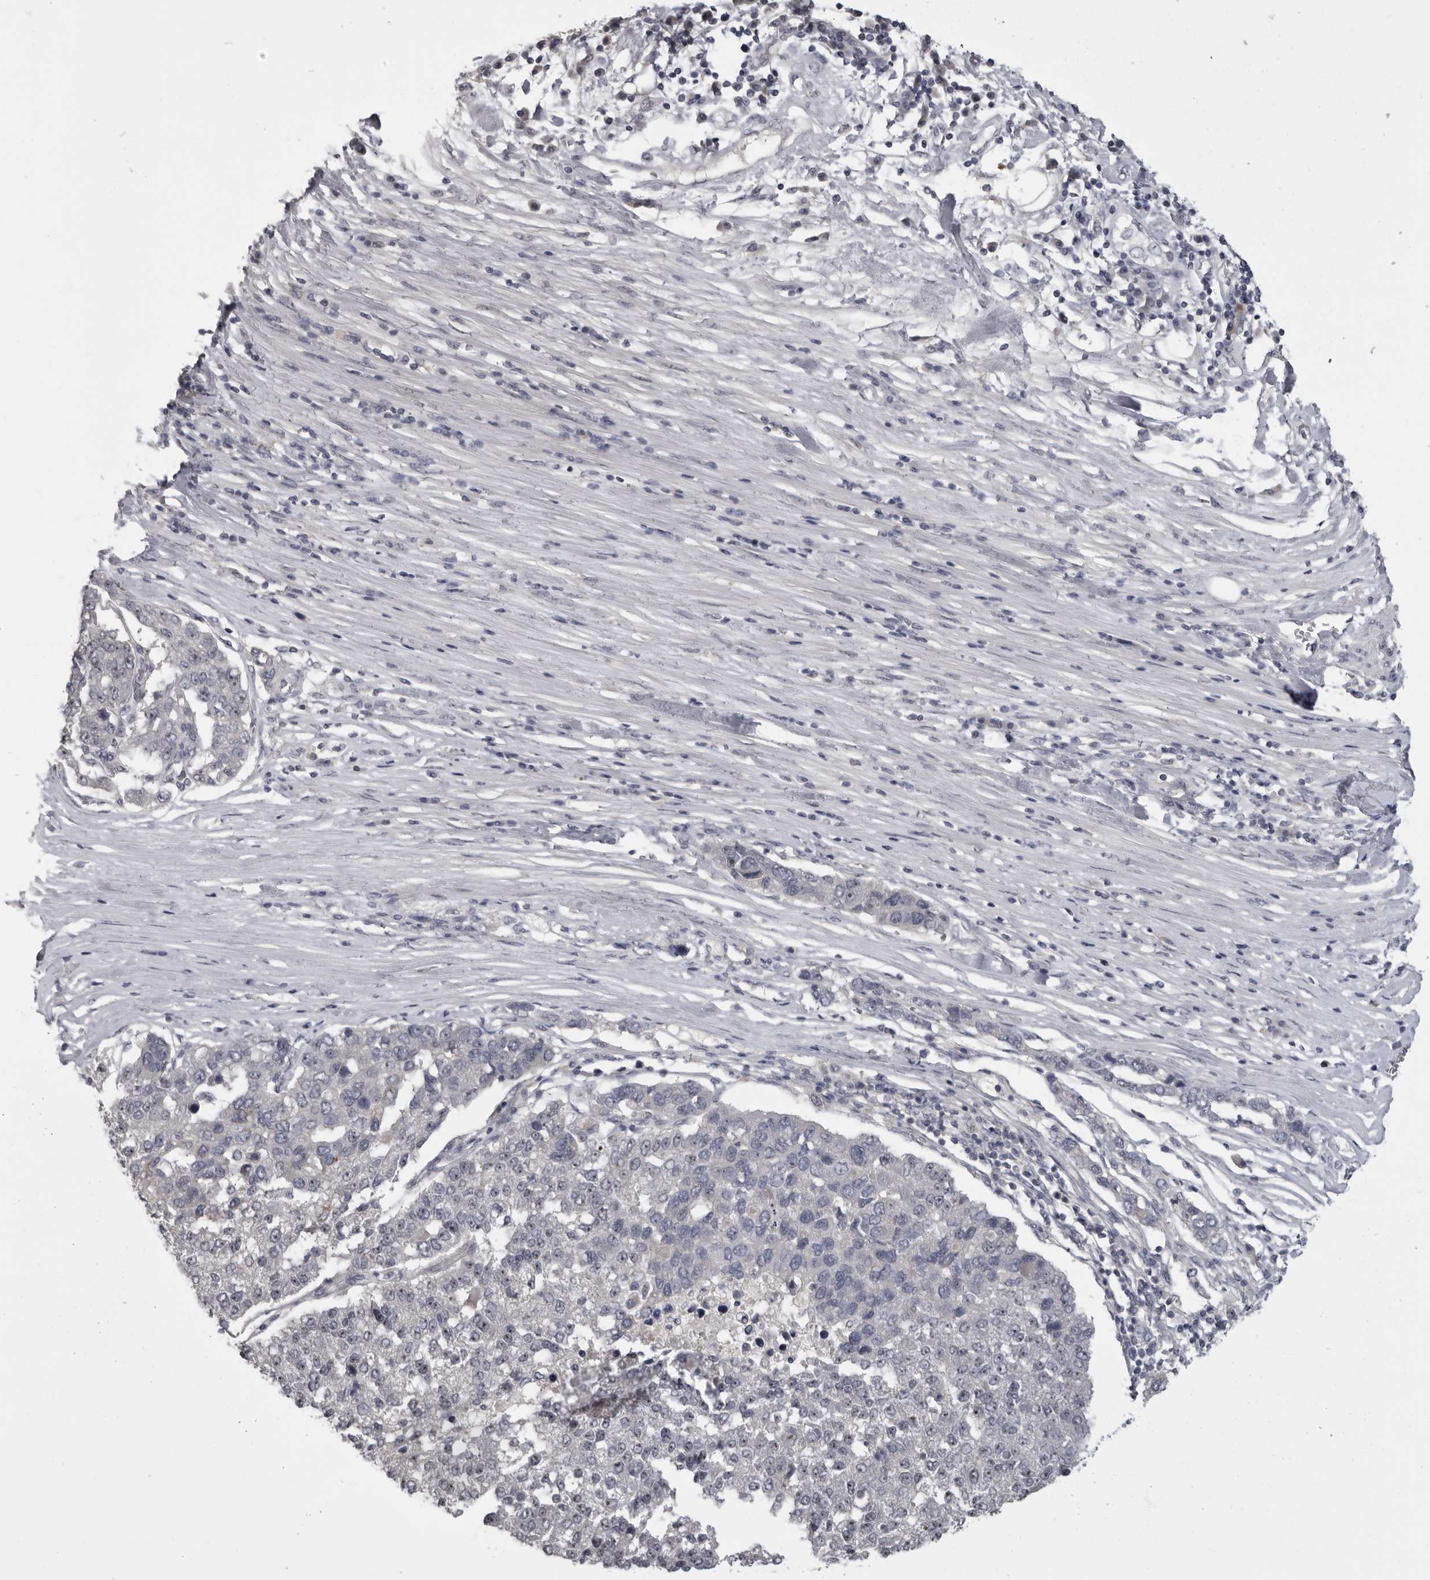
{"staining": {"intensity": "weak", "quantity": "<25%", "location": "nuclear"}, "tissue": "pancreatic cancer", "cell_type": "Tumor cells", "image_type": "cancer", "snomed": [{"axis": "morphology", "description": "Adenocarcinoma, NOS"}, {"axis": "topography", "description": "Pancreas"}], "caption": "A high-resolution image shows IHC staining of pancreatic adenocarcinoma, which displays no significant positivity in tumor cells.", "gene": "MRTO4", "patient": {"sex": "female", "age": 61}}